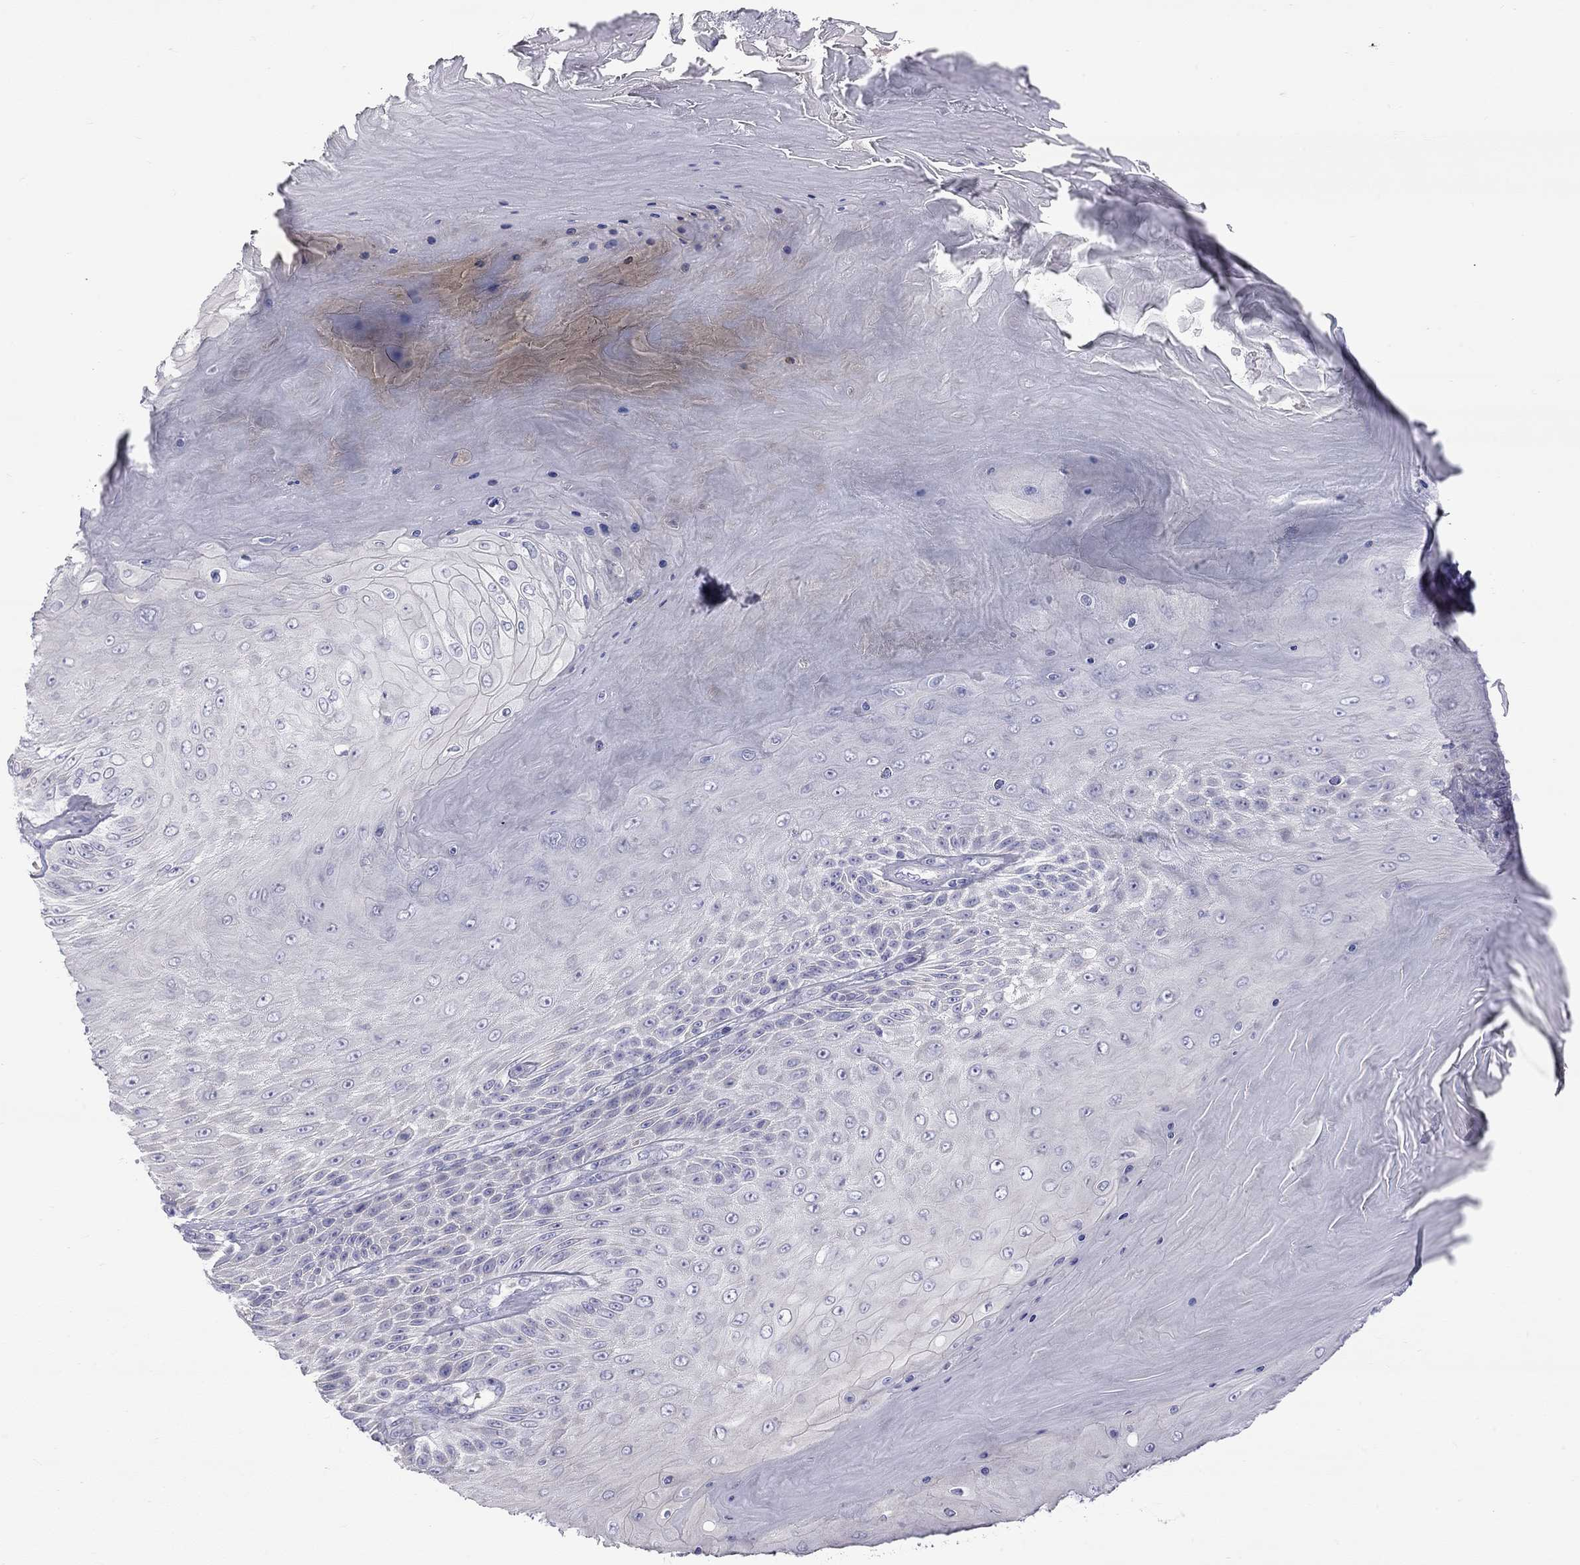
{"staining": {"intensity": "negative", "quantity": "none", "location": "none"}, "tissue": "skin cancer", "cell_type": "Tumor cells", "image_type": "cancer", "snomed": [{"axis": "morphology", "description": "Squamous cell carcinoma, NOS"}, {"axis": "topography", "description": "Skin"}], "caption": "Immunohistochemical staining of skin cancer reveals no significant expression in tumor cells. Nuclei are stained in blue.", "gene": "TDRD6", "patient": {"sex": "male", "age": 62}}